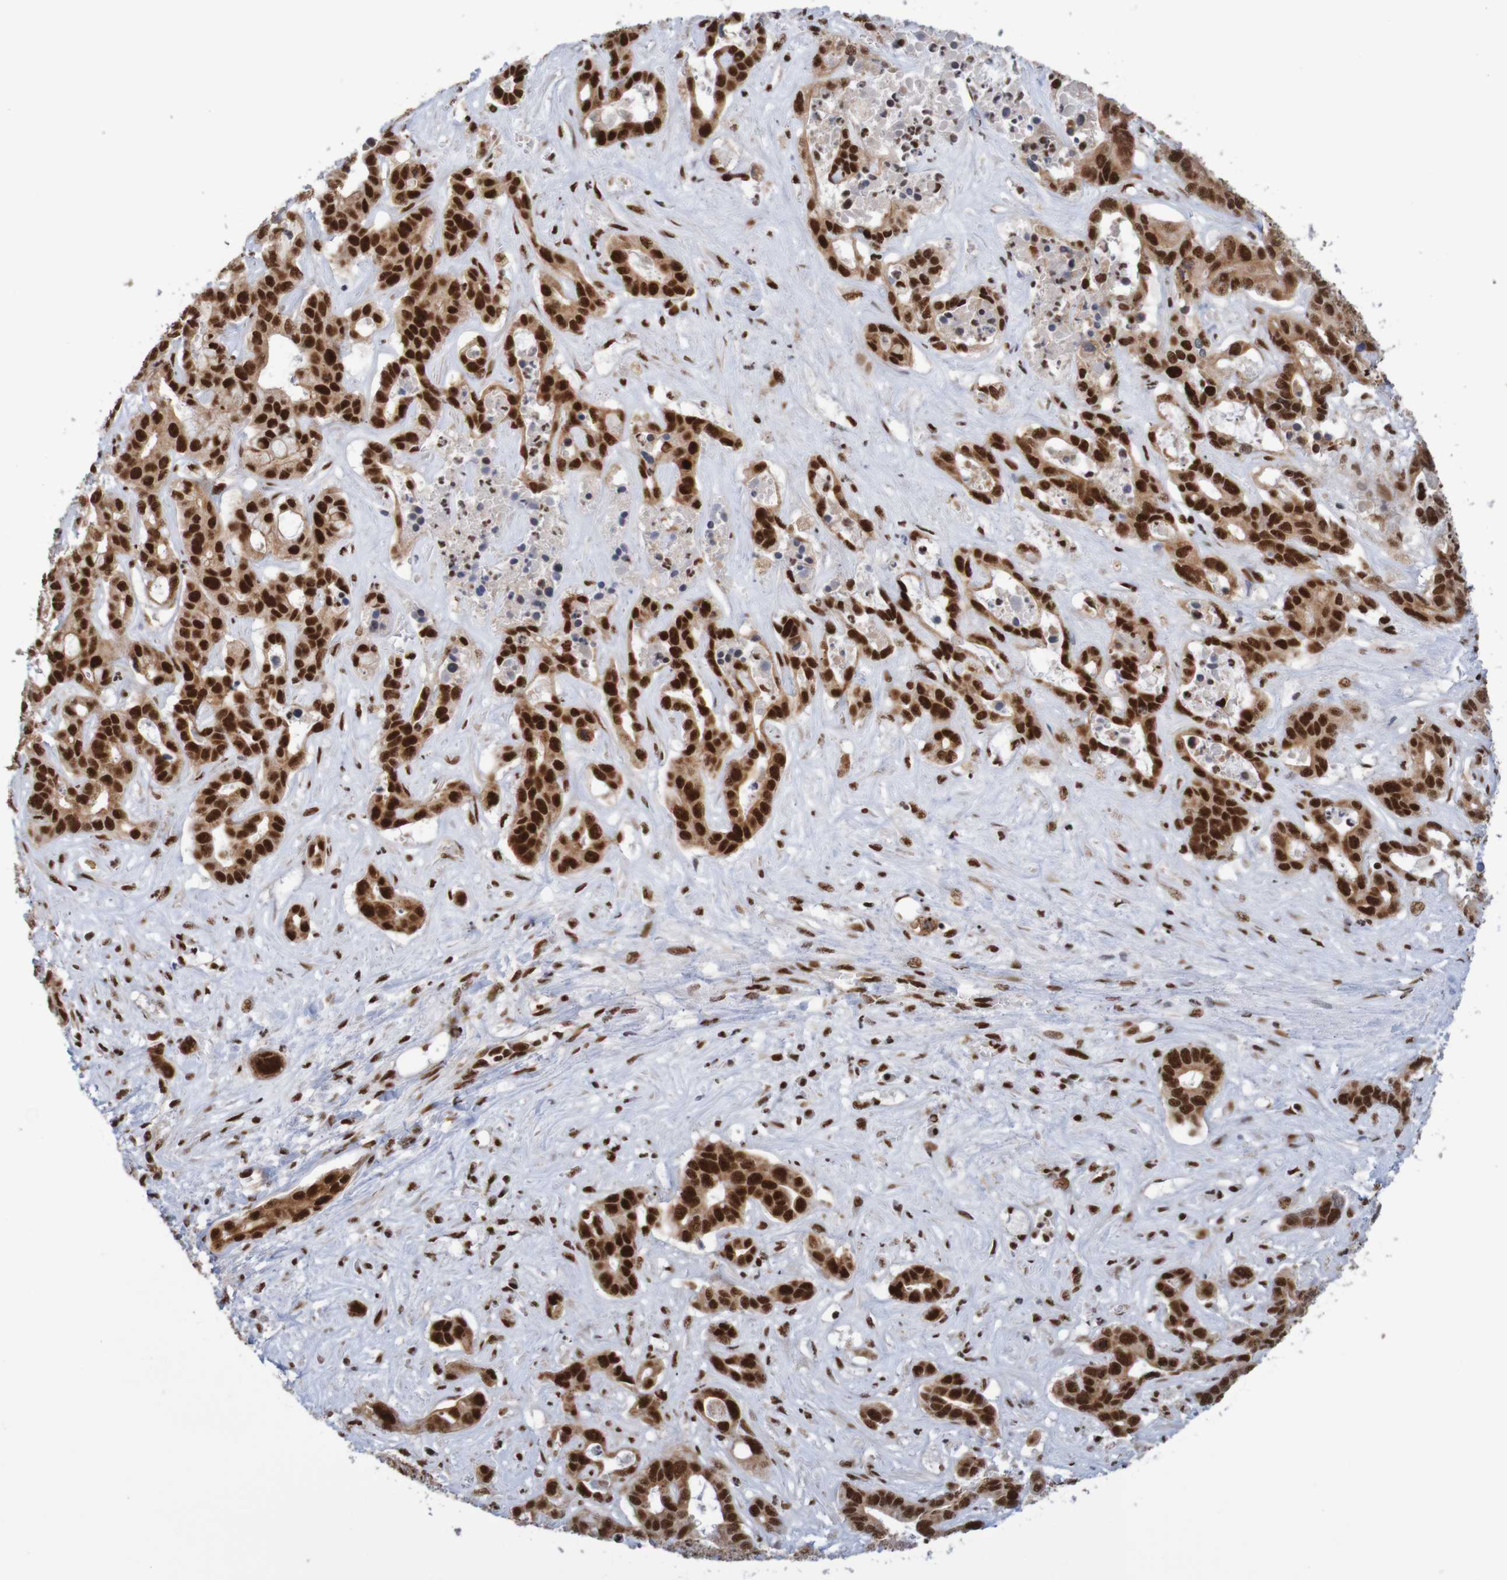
{"staining": {"intensity": "strong", "quantity": ">75%", "location": "nuclear"}, "tissue": "liver cancer", "cell_type": "Tumor cells", "image_type": "cancer", "snomed": [{"axis": "morphology", "description": "Cholangiocarcinoma"}, {"axis": "topography", "description": "Liver"}], "caption": "Protein staining displays strong nuclear expression in approximately >75% of tumor cells in liver cancer (cholangiocarcinoma).", "gene": "THRAP3", "patient": {"sex": "female", "age": 65}}